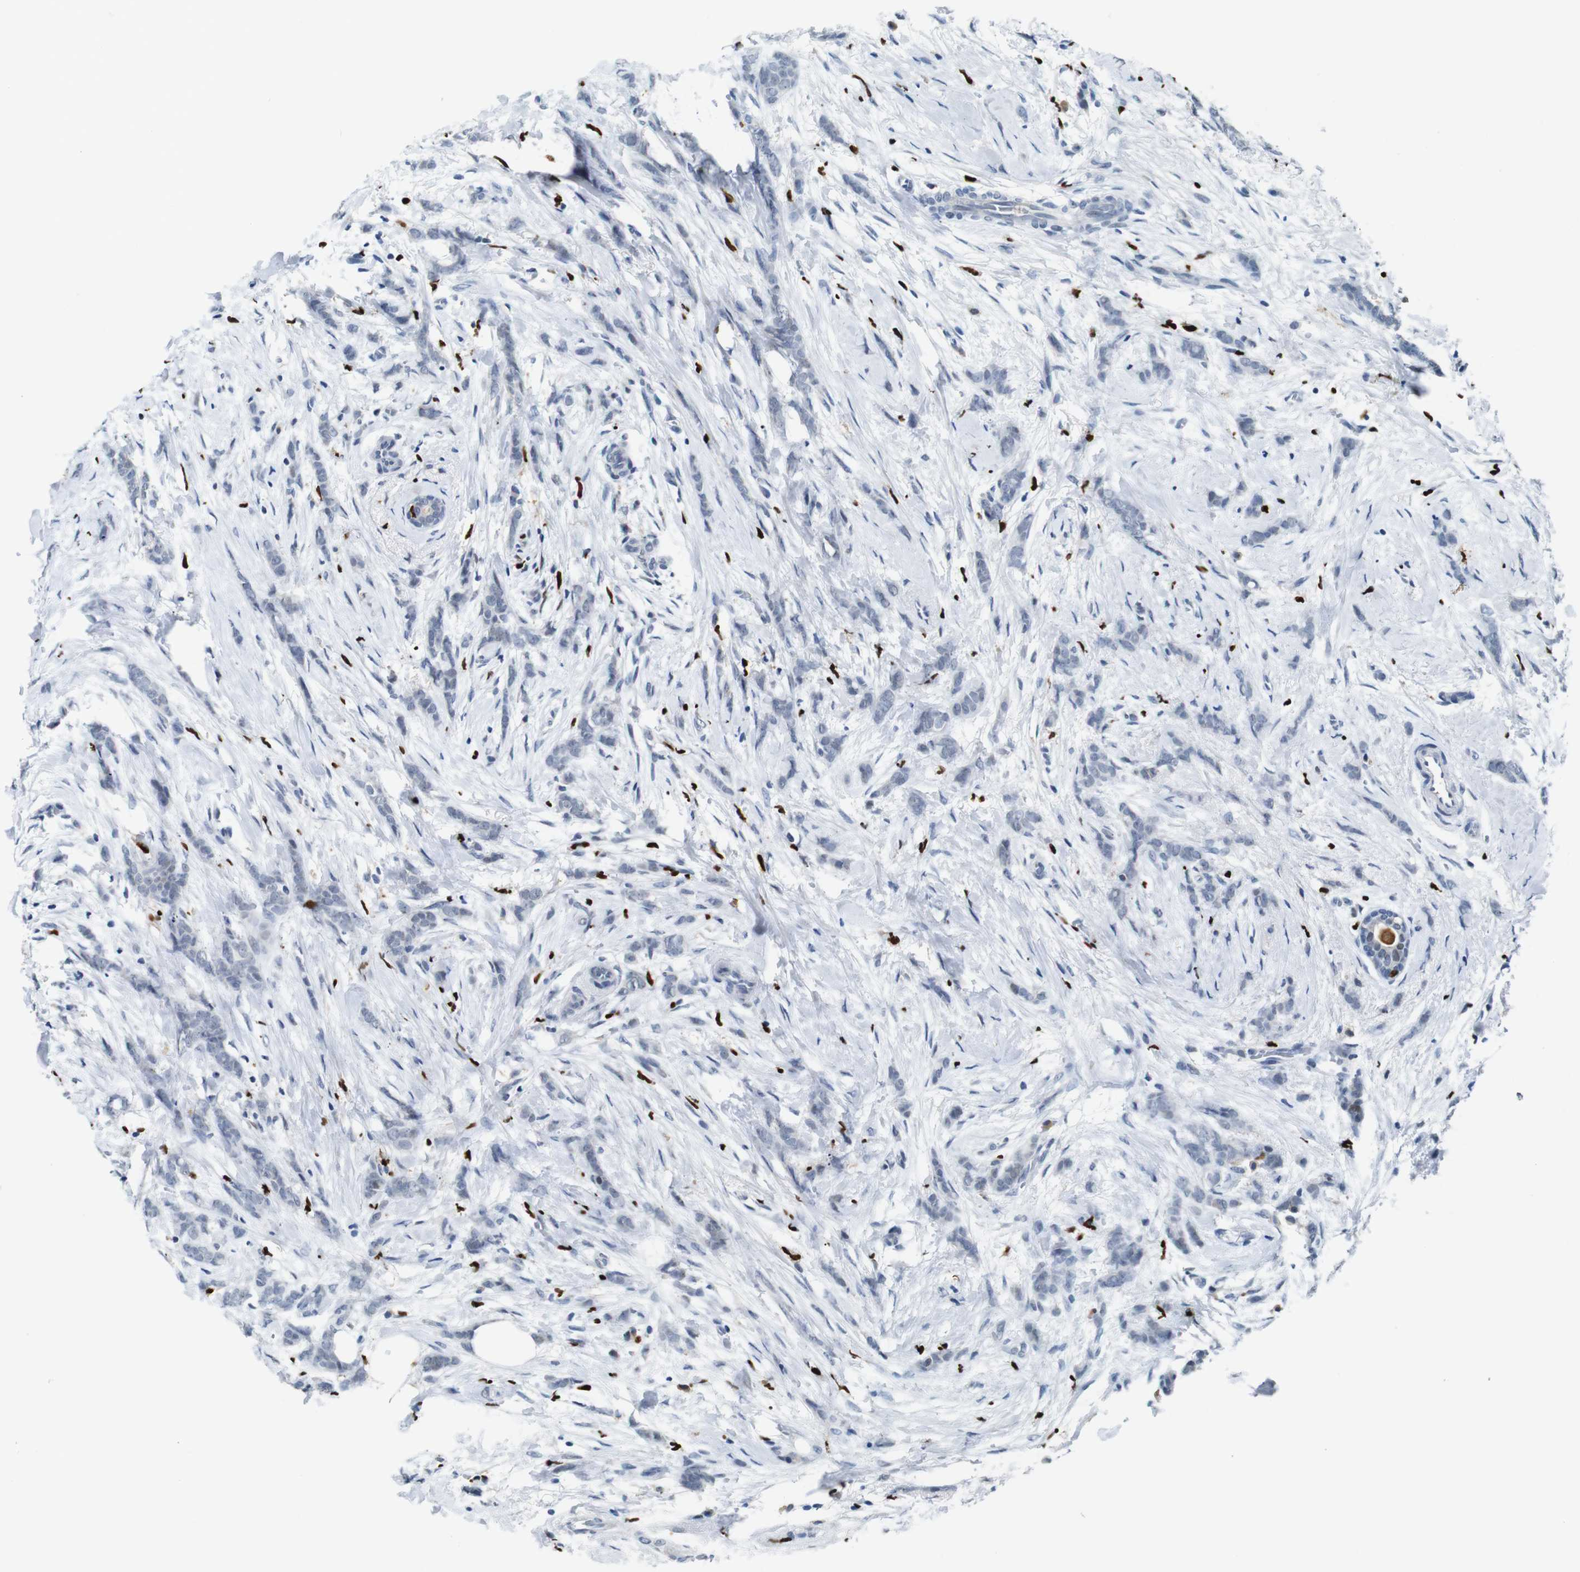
{"staining": {"intensity": "negative", "quantity": "none", "location": "none"}, "tissue": "breast cancer", "cell_type": "Tumor cells", "image_type": "cancer", "snomed": [{"axis": "morphology", "description": "Lobular carcinoma, in situ"}, {"axis": "morphology", "description": "Lobular carcinoma"}, {"axis": "topography", "description": "Breast"}], "caption": "Tumor cells show no significant protein expression in lobular carcinoma (breast).", "gene": "IRF8", "patient": {"sex": "female", "age": 41}}